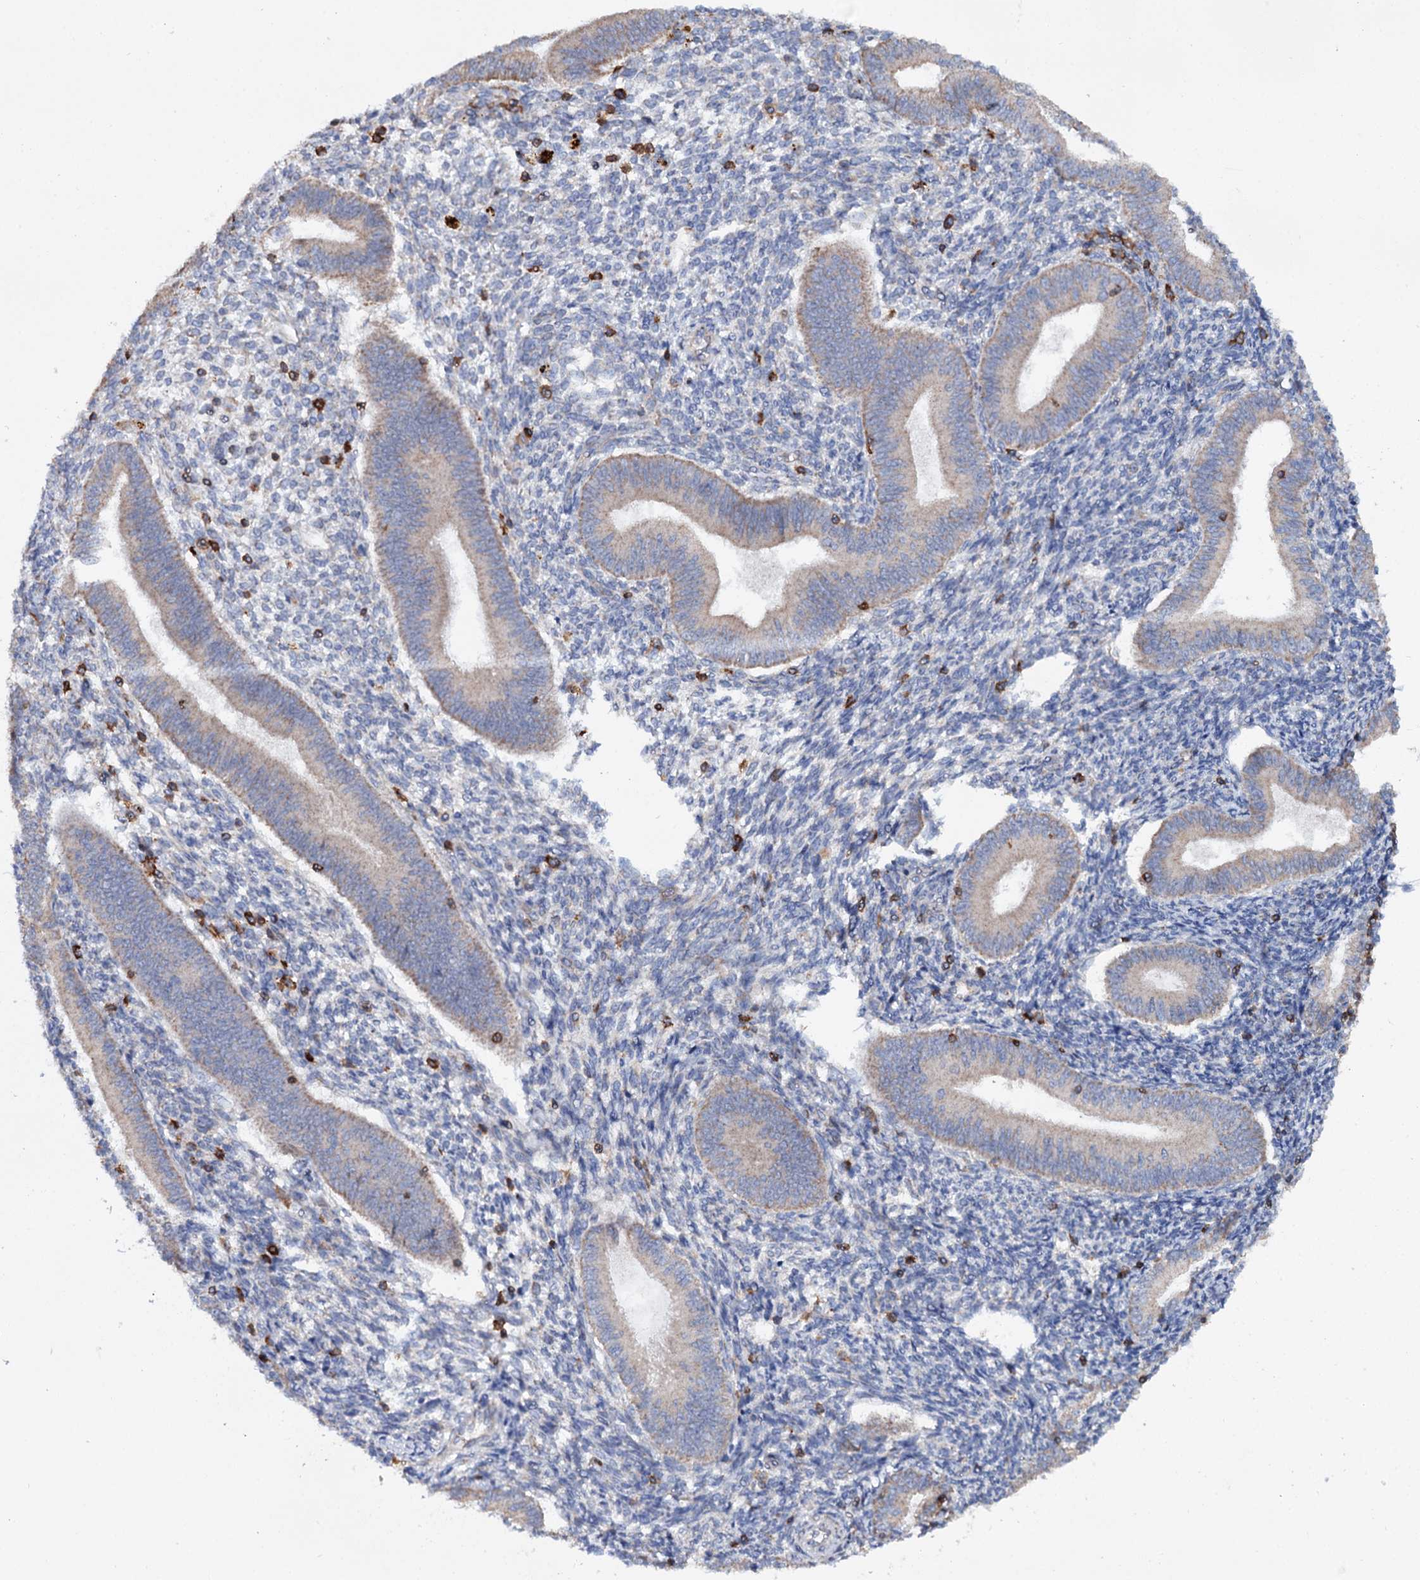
{"staining": {"intensity": "negative", "quantity": "none", "location": "none"}, "tissue": "endometrium", "cell_type": "Cells in endometrial stroma", "image_type": "normal", "snomed": [{"axis": "morphology", "description": "Normal tissue, NOS"}, {"axis": "topography", "description": "Uterus"}, {"axis": "topography", "description": "Endometrium"}], "caption": "Endometrium was stained to show a protein in brown. There is no significant positivity in cells in endometrial stroma. The staining was performed using DAB (3,3'-diaminobenzidine) to visualize the protein expression in brown, while the nuclei were stained in blue with hematoxylin (Magnification: 20x).", "gene": "UBASH3B", "patient": {"sex": "female", "age": 48}}